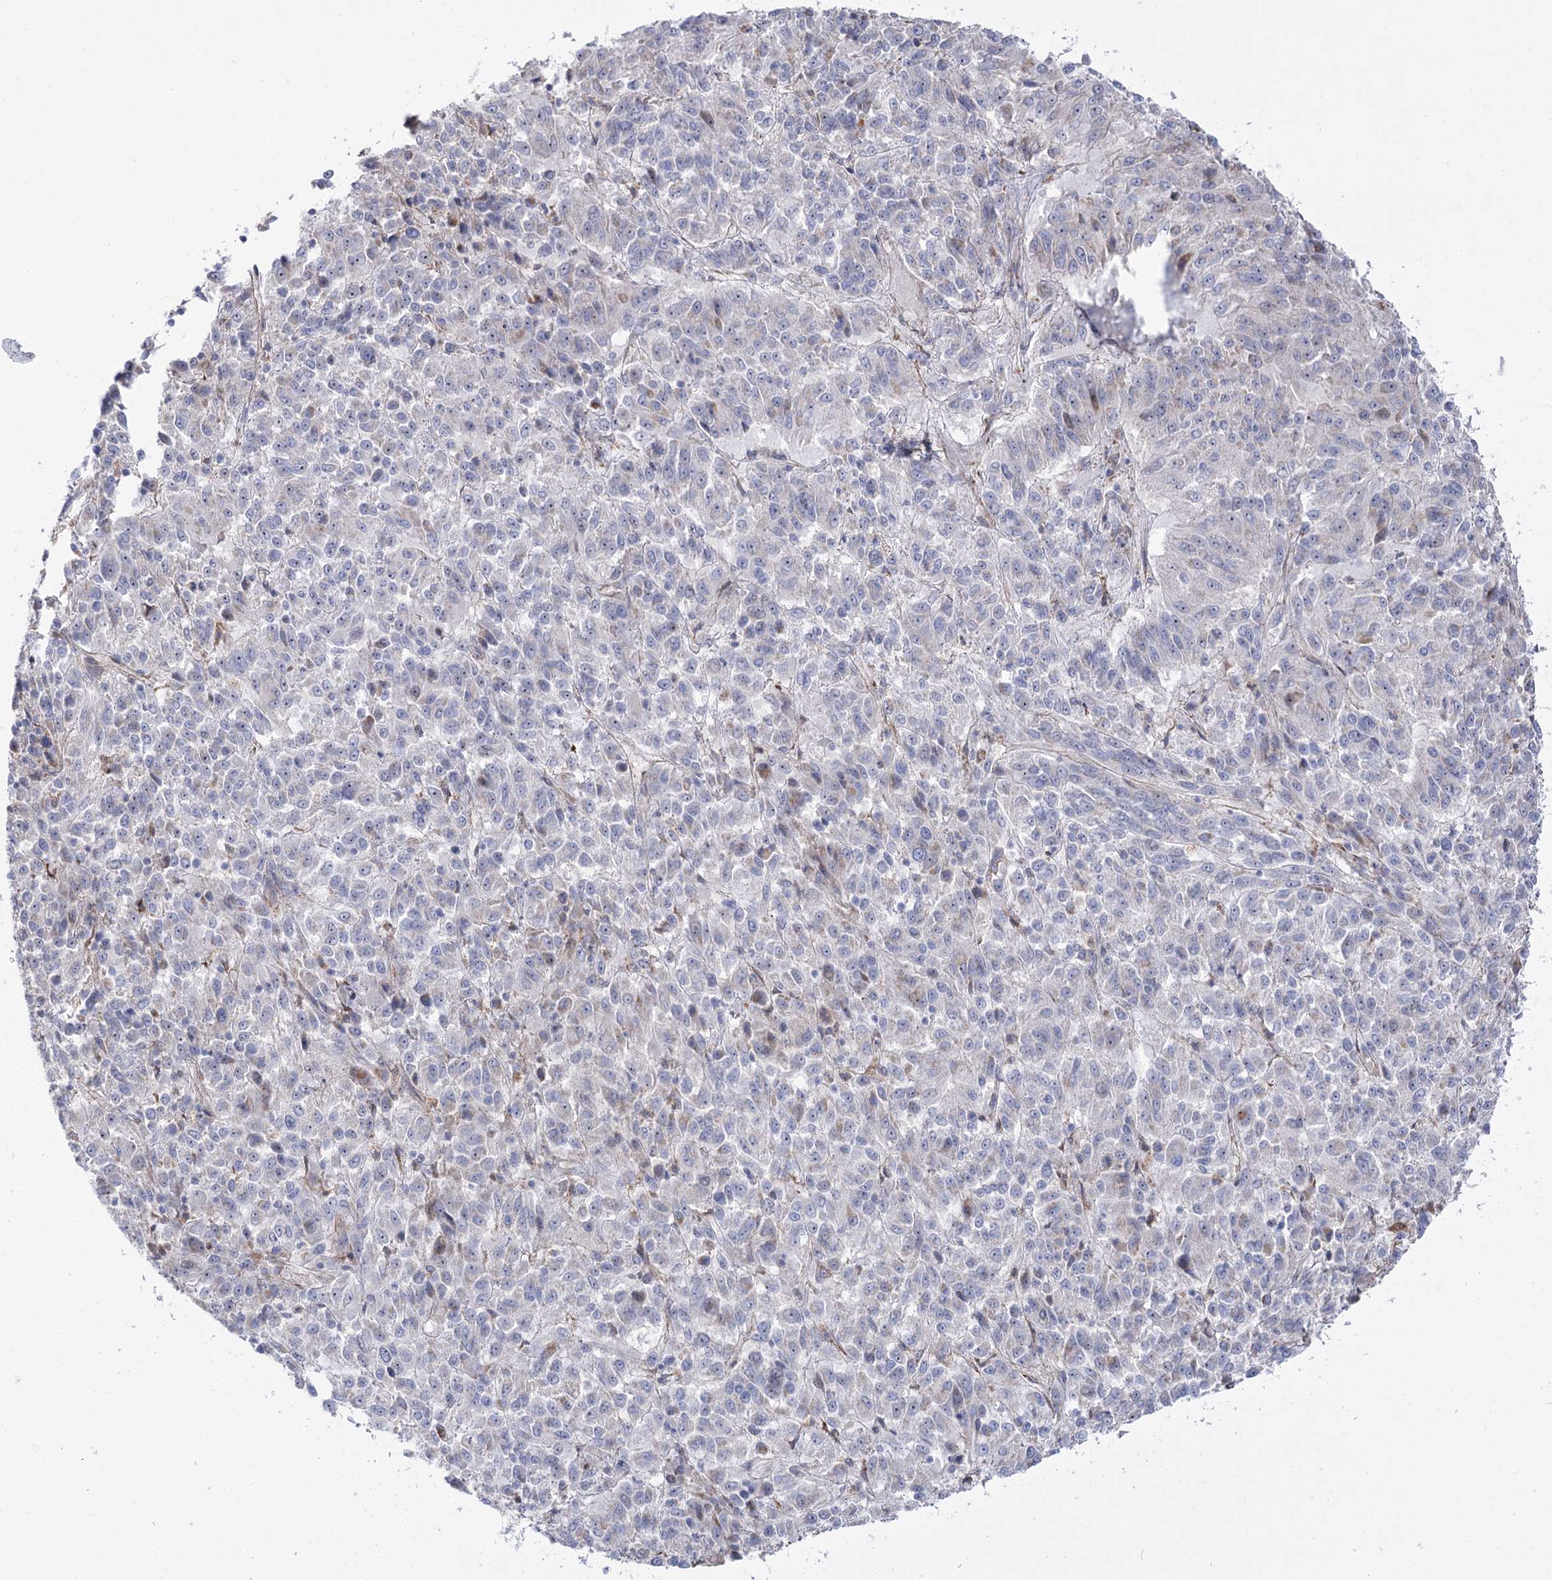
{"staining": {"intensity": "weak", "quantity": "<25%", "location": "cytoplasmic/membranous"}, "tissue": "melanoma", "cell_type": "Tumor cells", "image_type": "cancer", "snomed": [{"axis": "morphology", "description": "Malignant melanoma, Metastatic site"}, {"axis": "topography", "description": "Lung"}], "caption": "Melanoma was stained to show a protein in brown. There is no significant positivity in tumor cells. (Immunohistochemistry, brightfield microscopy, high magnification).", "gene": "SUOX", "patient": {"sex": "male", "age": 64}}